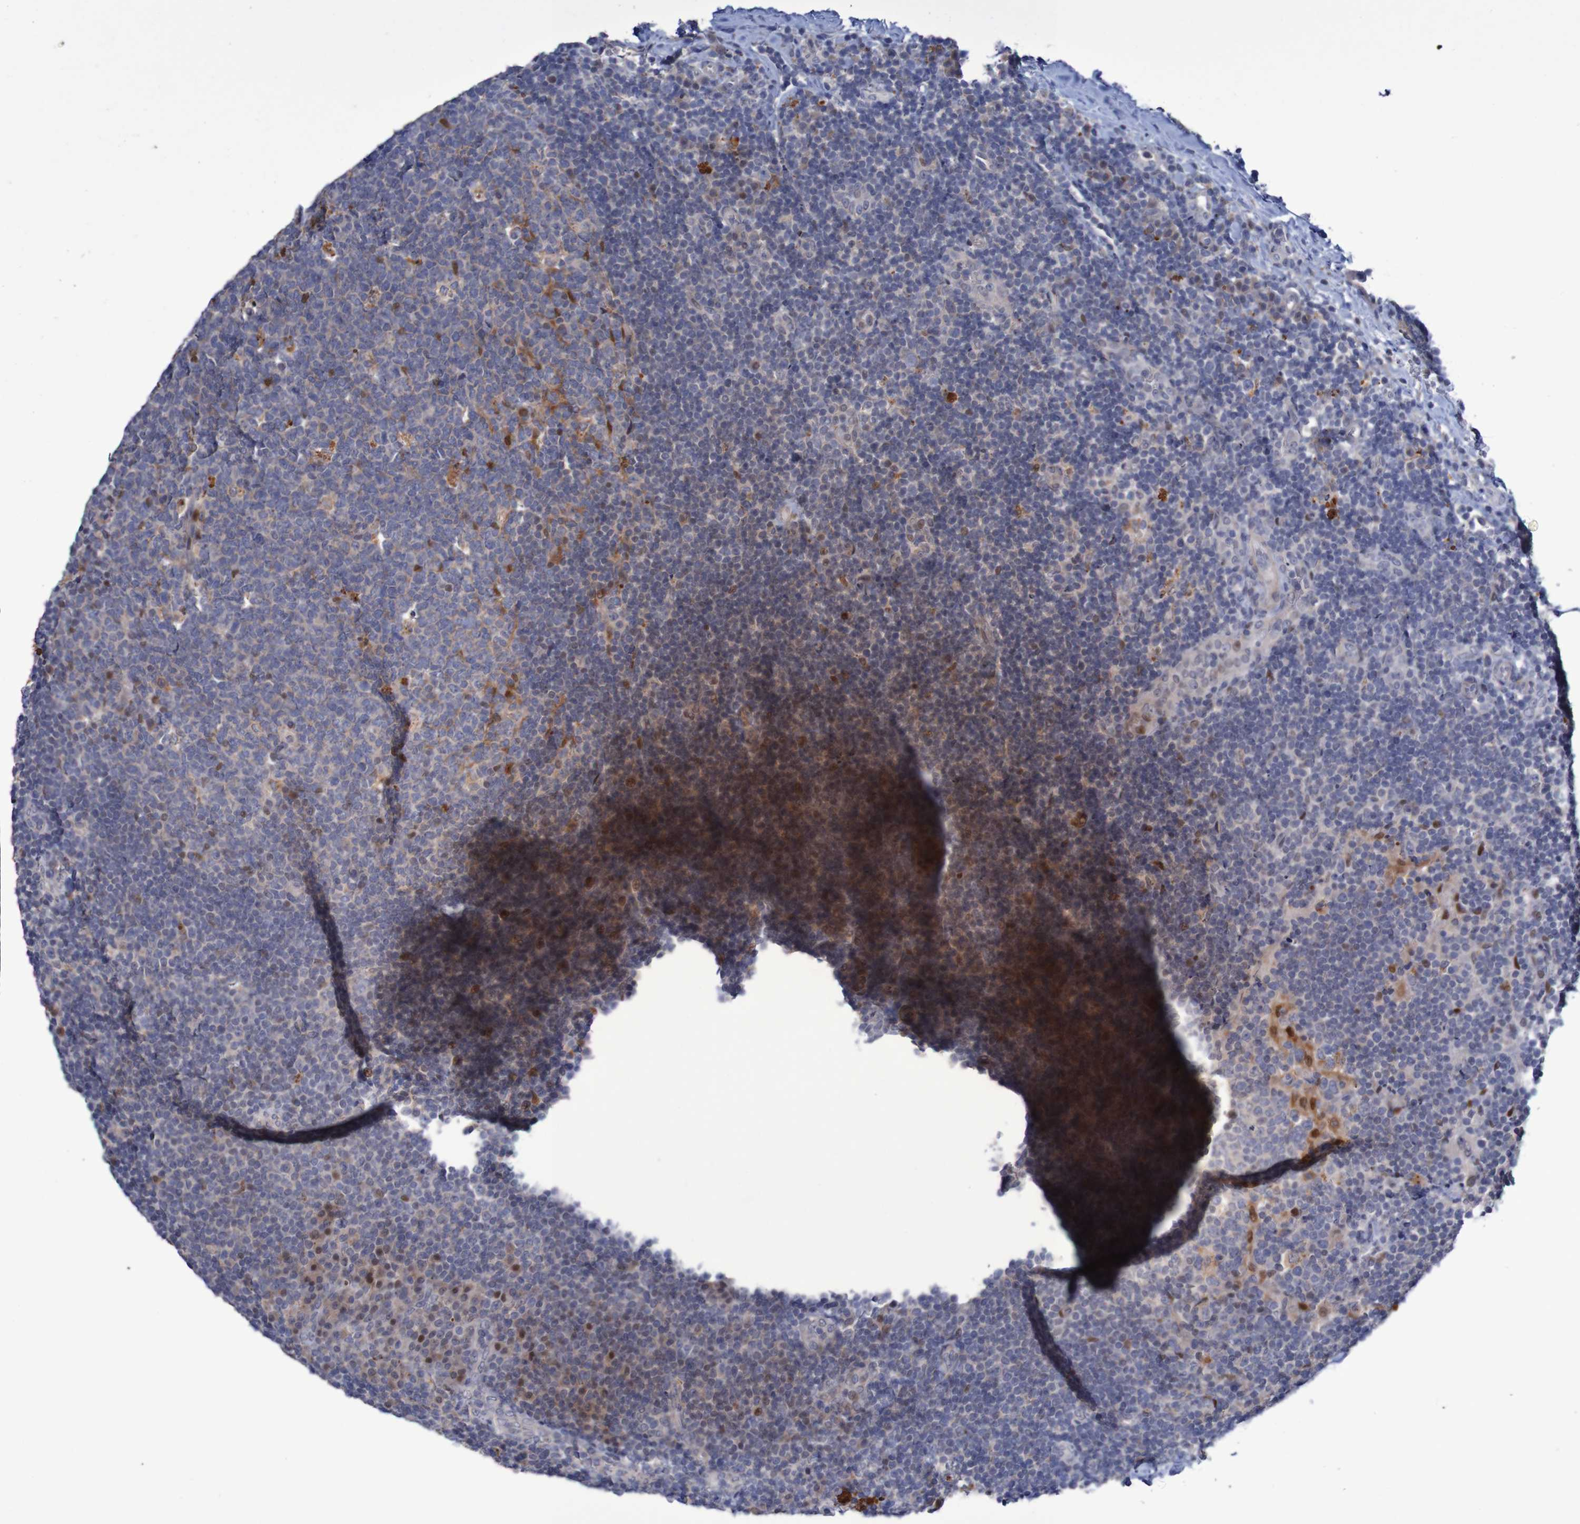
{"staining": {"intensity": "moderate", "quantity": "<25%", "location": "cytoplasmic/membranous,nuclear"}, "tissue": "tonsil", "cell_type": "Germinal center cells", "image_type": "normal", "snomed": [{"axis": "morphology", "description": "Normal tissue, NOS"}, {"axis": "topography", "description": "Tonsil"}], "caption": "An image of human tonsil stained for a protein exhibits moderate cytoplasmic/membranous,nuclear brown staining in germinal center cells.", "gene": "FBP1", "patient": {"sex": "male", "age": 17}}